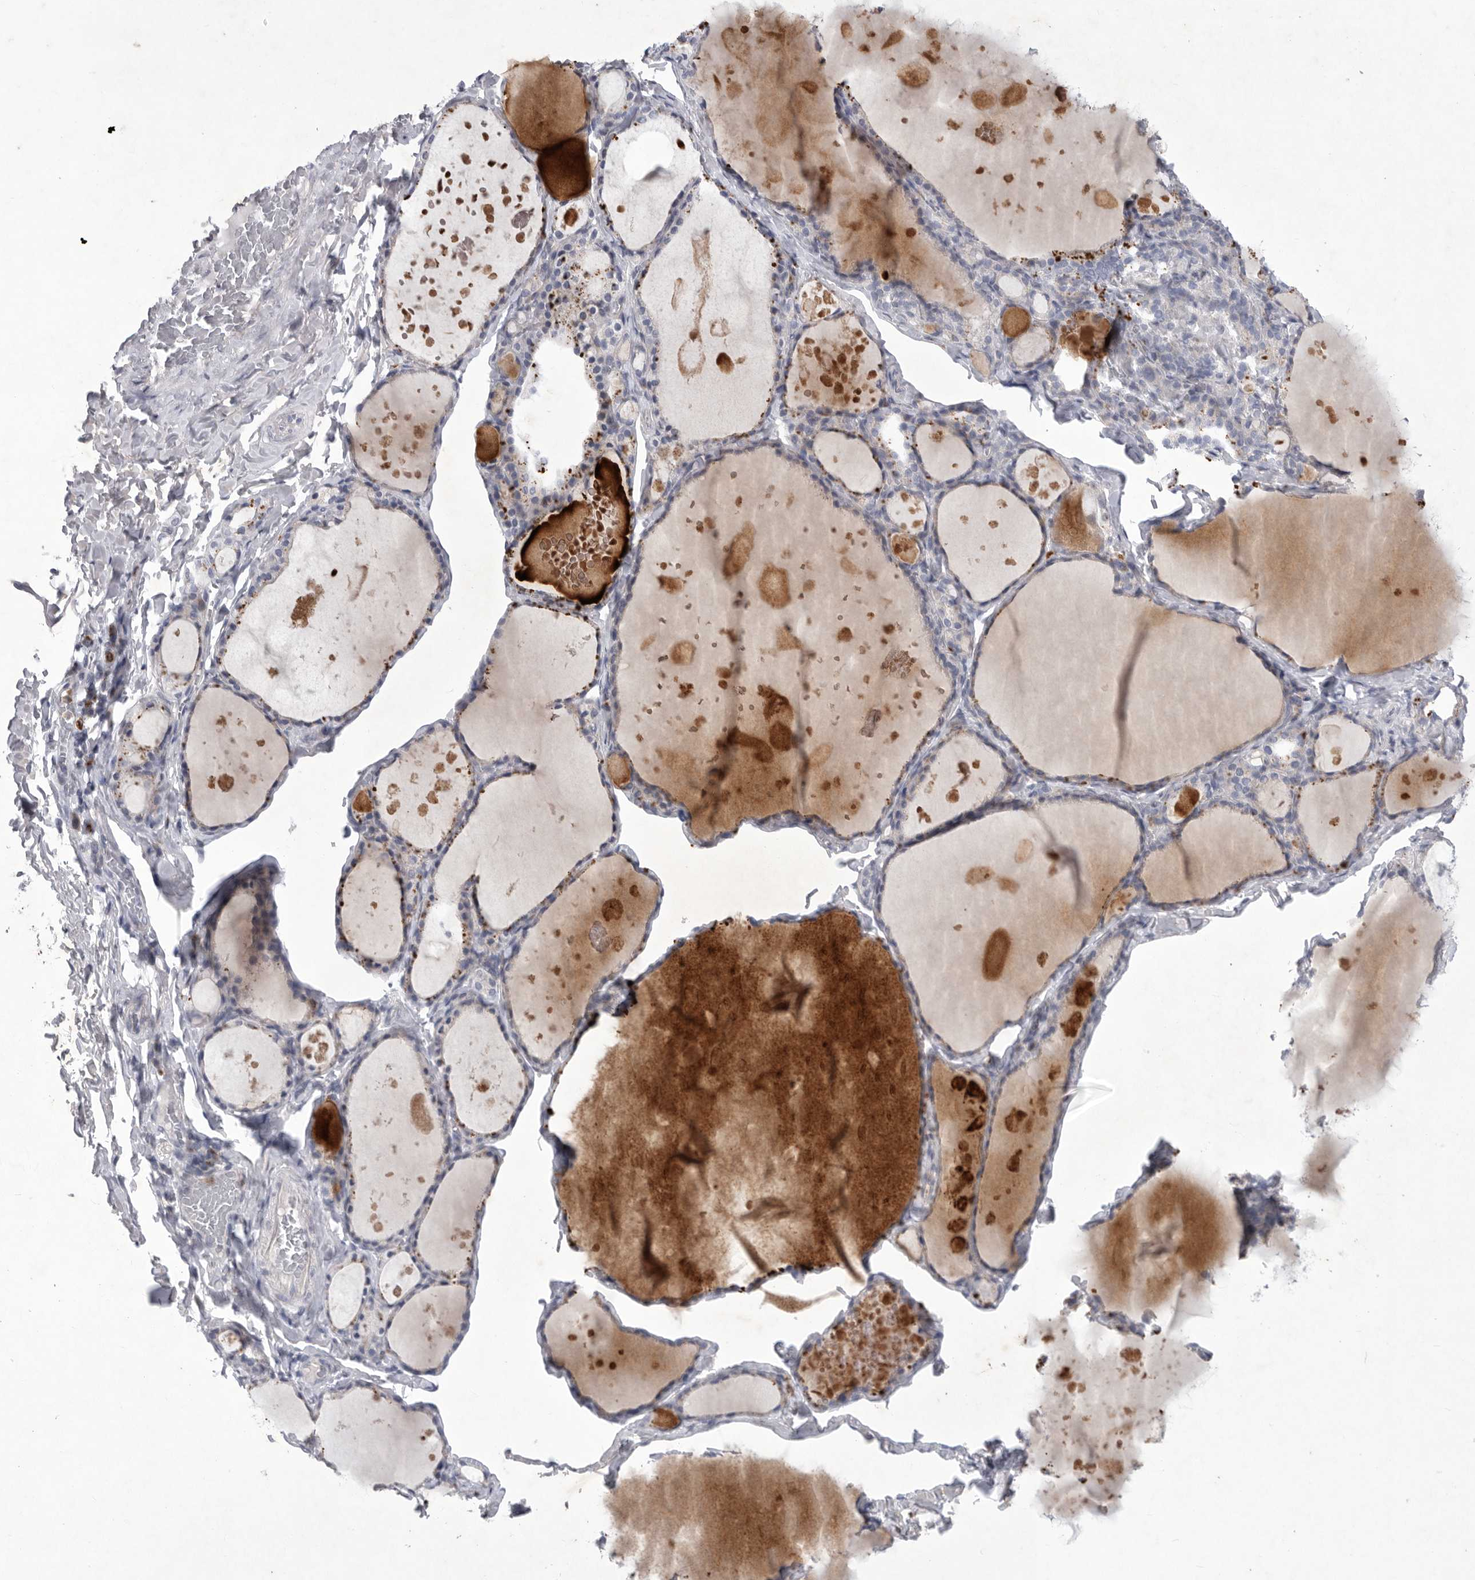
{"staining": {"intensity": "moderate", "quantity": "<25%", "location": "cytoplasmic/membranous"}, "tissue": "thyroid gland", "cell_type": "Glandular cells", "image_type": "normal", "snomed": [{"axis": "morphology", "description": "Normal tissue, NOS"}, {"axis": "topography", "description": "Thyroid gland"}], "caption": "Immunohistochemistry of benign thyroid gland displays low levels of moderate cytoplasmic/membranous expression in approximately <25% of glandular cells.", "gene": "SIGLEC10", "patient": {"sex": "male", "age": 56}}